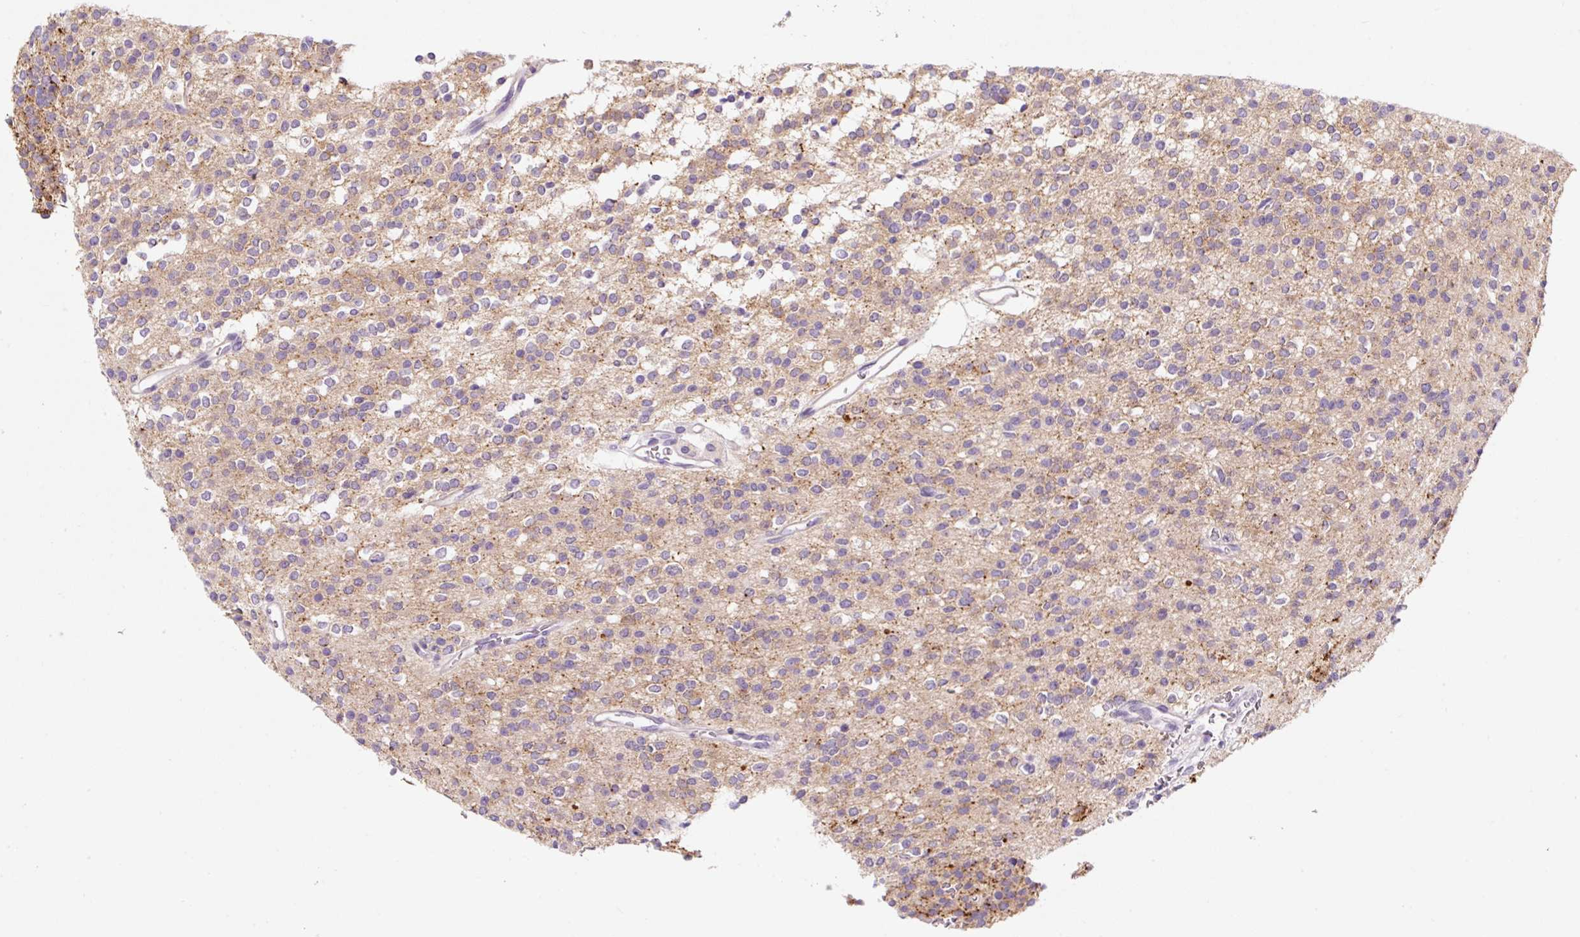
{"staining": {"intensity": "negative", "quantity": "none", "location": "none"}, "tissue": "glioma", "cell_type": "Tumor cells", "image_type": "cancer", "snomed": [{"axis": "morphology", "description": "Glioma, malignant, High grade"}, {"axis": "topography", "description": "Brain"}], "caption": "IHC image of human glioma stained for a protein (brown), which displays no positivity in tumor cells.", "gene": "SYP", "patient": {"sex": "male", "age": 34}}